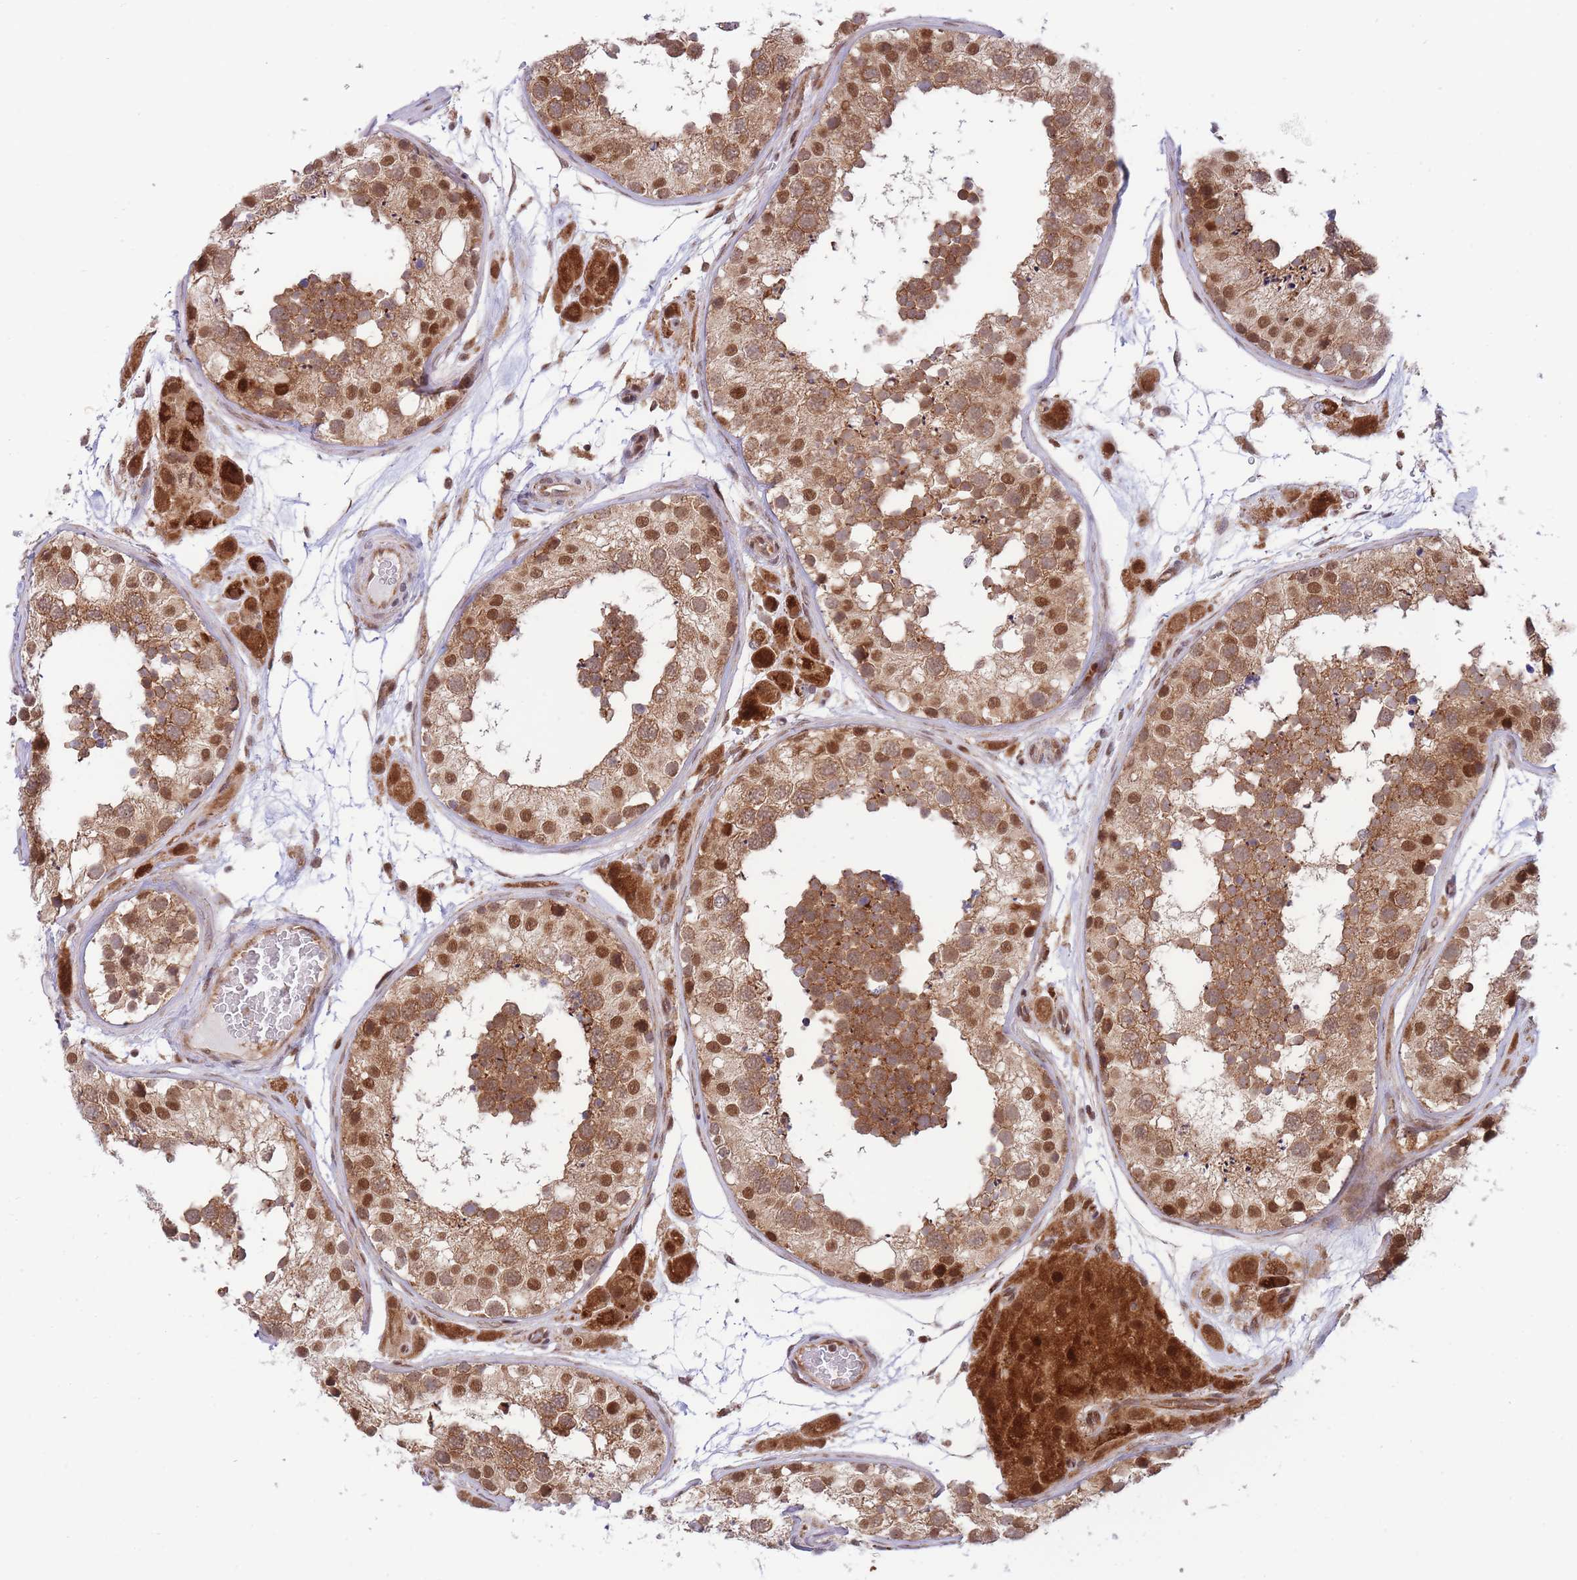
{"staining": {"intensity": "moderate", "quantity": ">75%", "location": "cytoplasmic/membranous,nuclear"}, "tissue": "testis", "cell_type": "Cells in seminiferous ducts", "image_type": "normal", "snomed": [{"axis": "morphology", "description": "Normal tissue, NOS"}, {"axis": "topography", "description": "Testis"}], "caption": "Protein analysis of benign testis demonstrates moderate cytoplasmic/membranous,nuclear positivity in approximately >75% of cells in seminiferous ducts. (IHC, brightfield microscopy, high magnification).", "gene": "BOD1L1", "patient": {"sex": "male", "age": 26}}